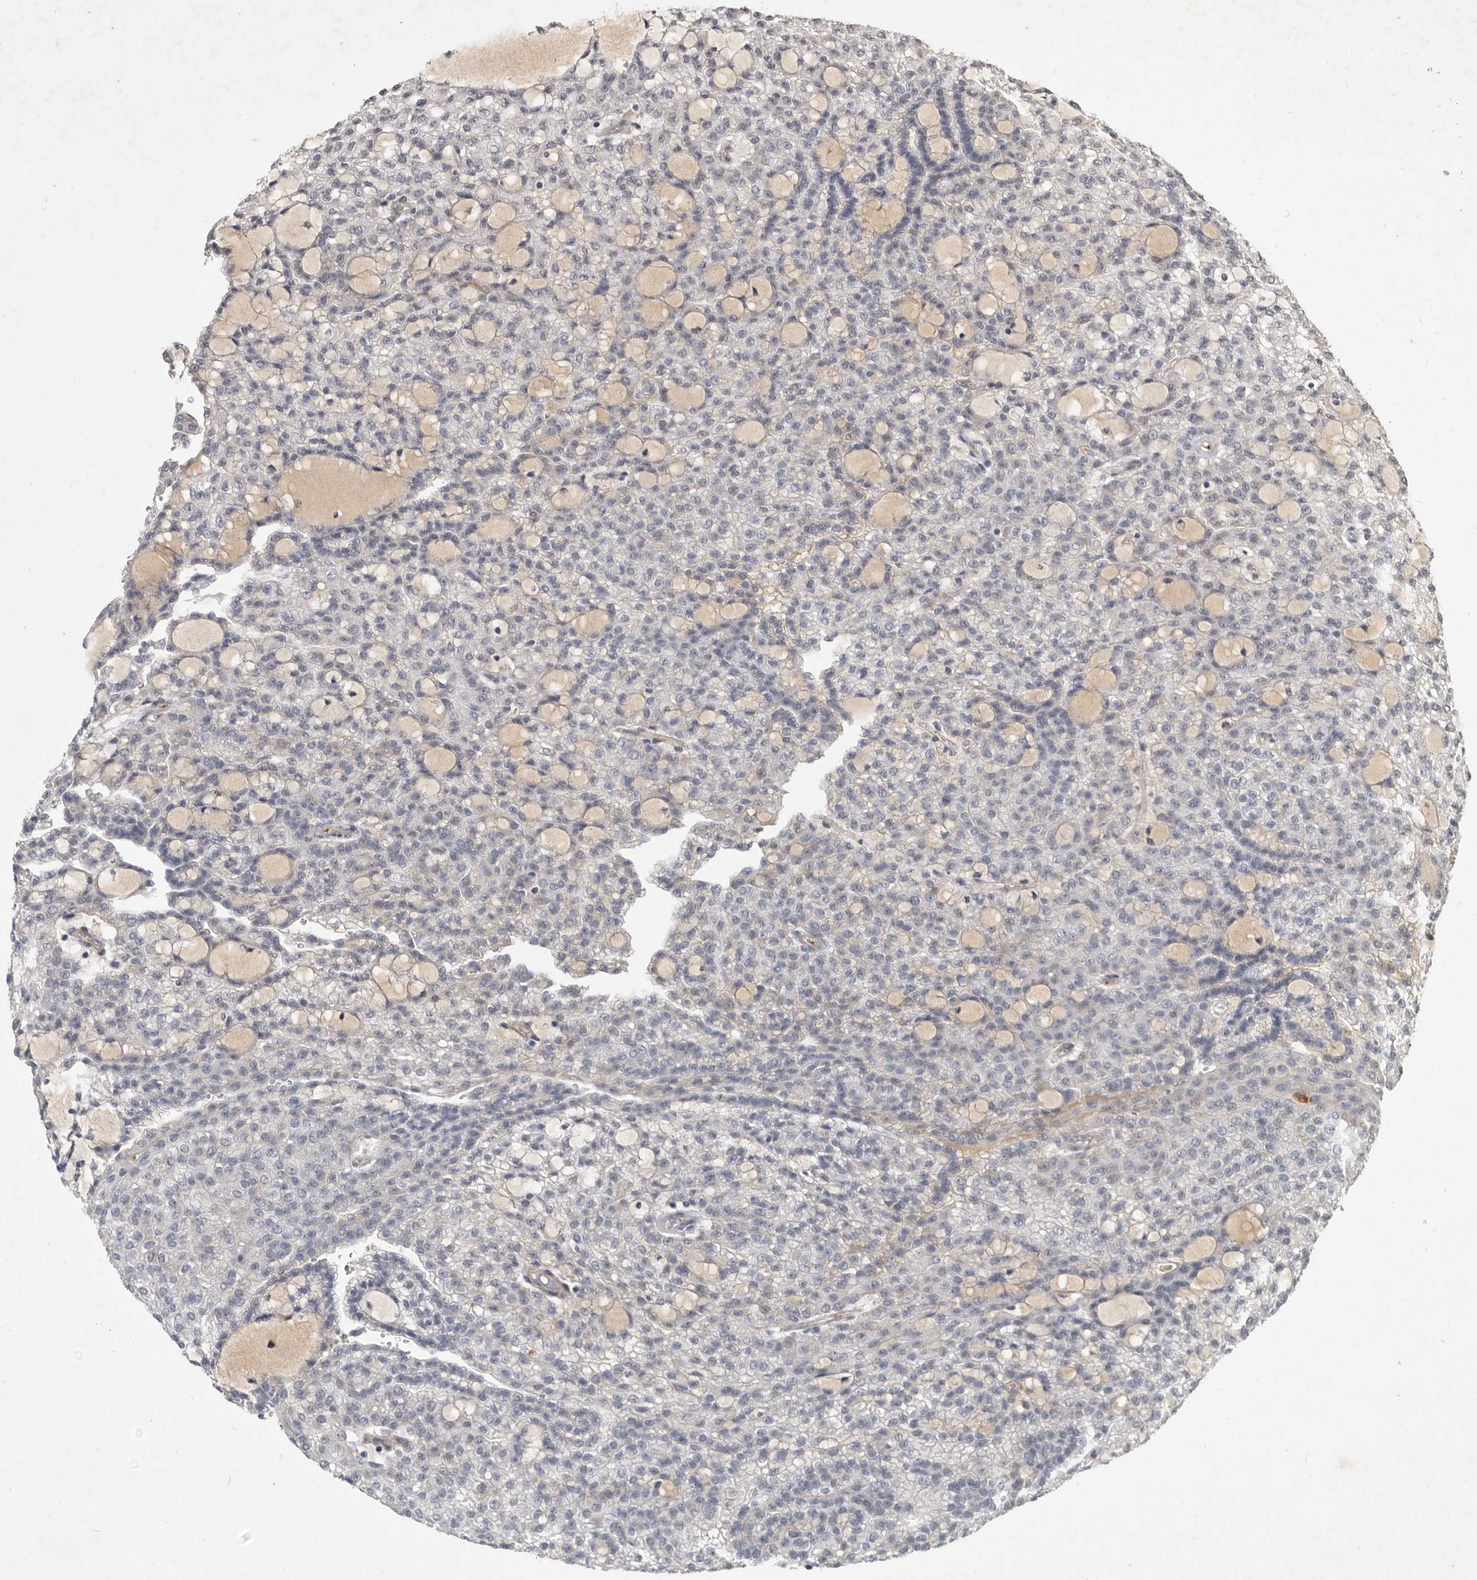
{"staining": {"intensity": "negative", "quantity": "none", "location": "none"}, "tissue": "renal cancer", "cell_type": "Tumor cells", "image_type": "cancer", "snomed": [{"axis": "morphology", "description": "Adenocarcinoma, NOS"}, {"axis": "topography", "description": "Kidney"}], "caption": "Immunohistochemical staining of renal cancer displays no significant positivity in tumor cells.", "gene": "DNAJC28", "patient": {"sex": "male", "age": 63}}